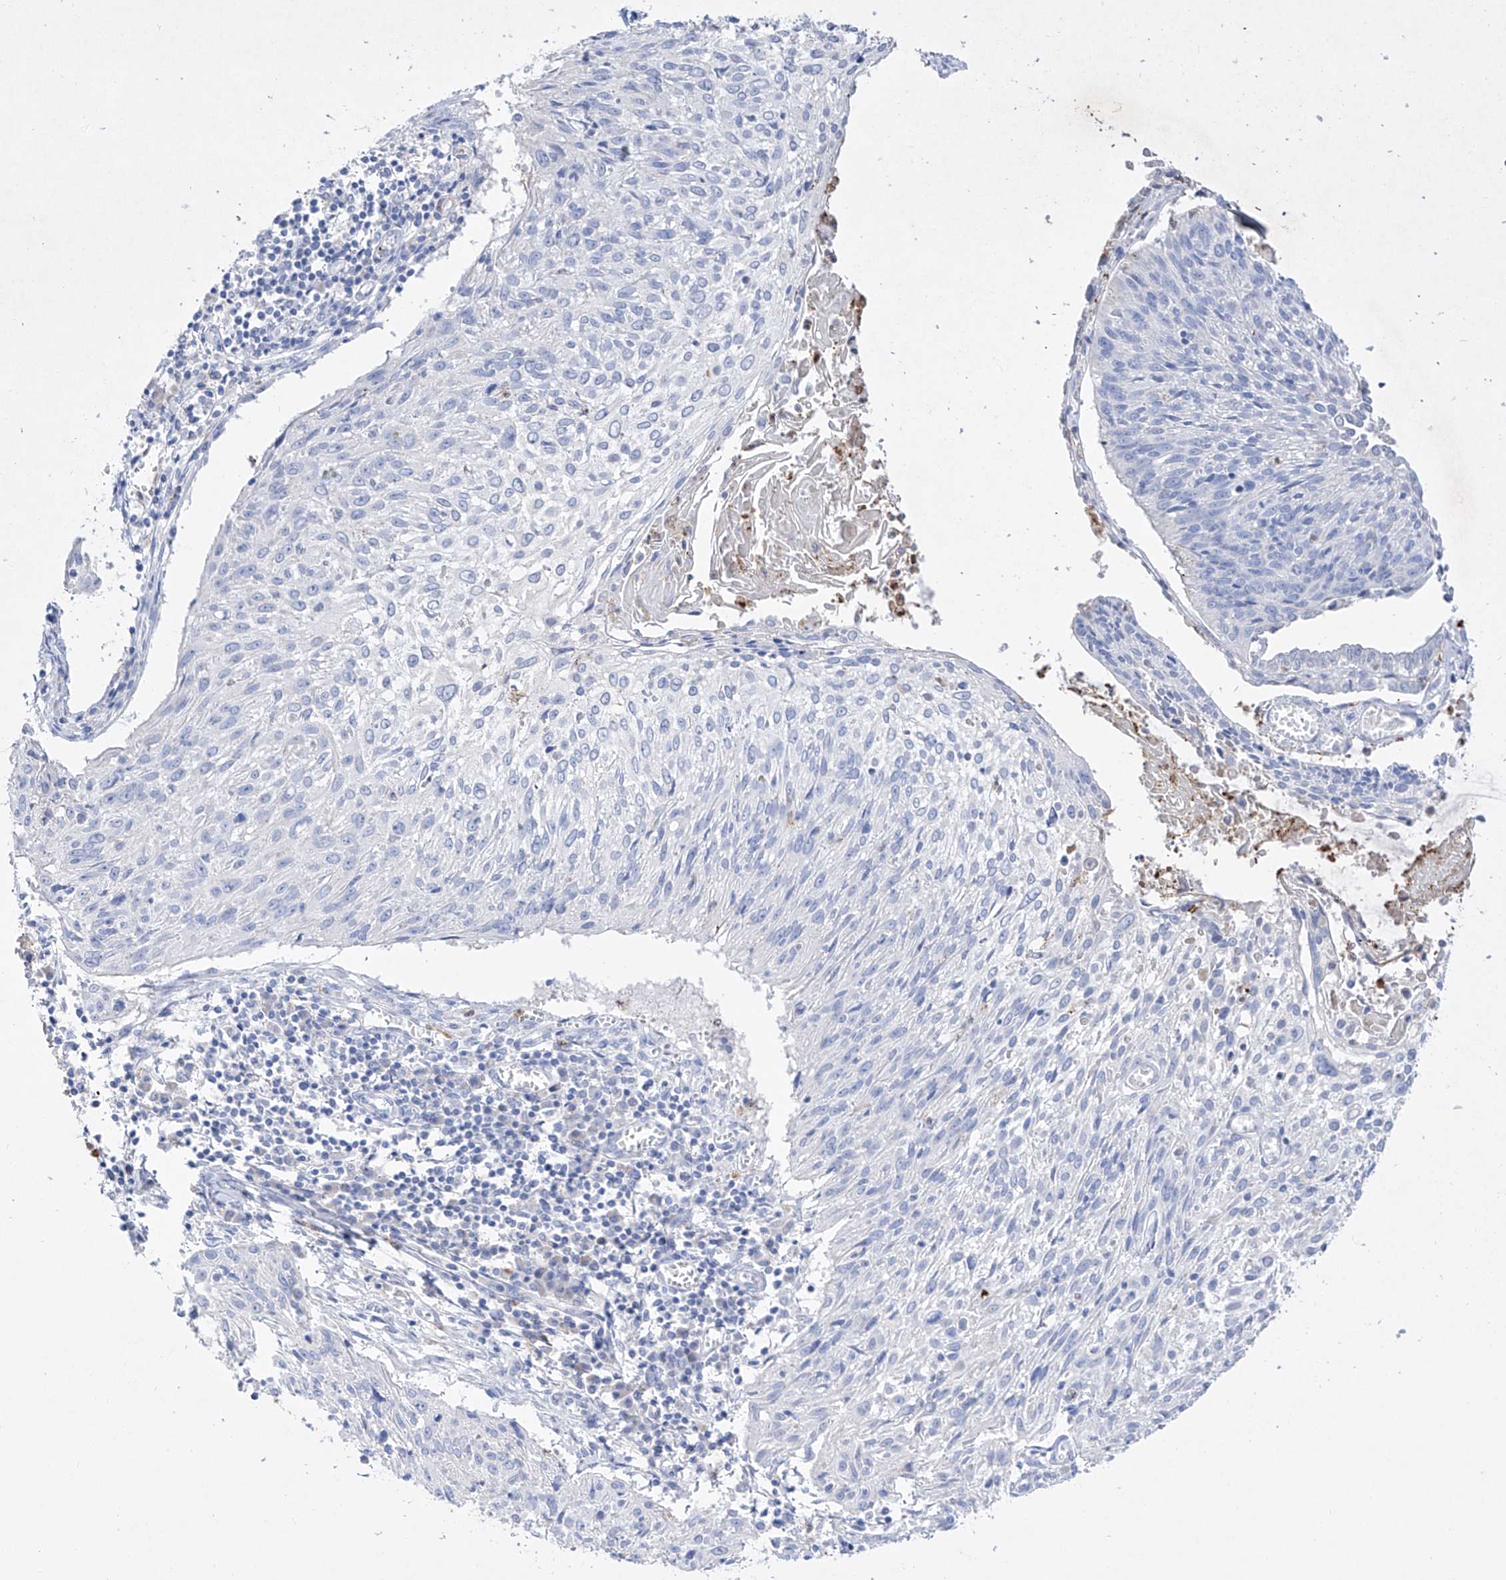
{"staining": {"intensity": "negative", "quantity": "none", "location": "none"}, "tissue": "cervical cancer", "cell_type": "Tumor cells", "image_type": "cancer", "snomed": [{"axis": "morphology", "description": "Squamous cell carcinoma, NOS"}, {"axis": "topography", "description": "Cervix"}], "caption": "The histopathology image exhibits no staining of tumor cells in squamous cell carcinoma (cervical).", "gene": "TM7SF2", "patient": {"sex": "female", "age": 51}}